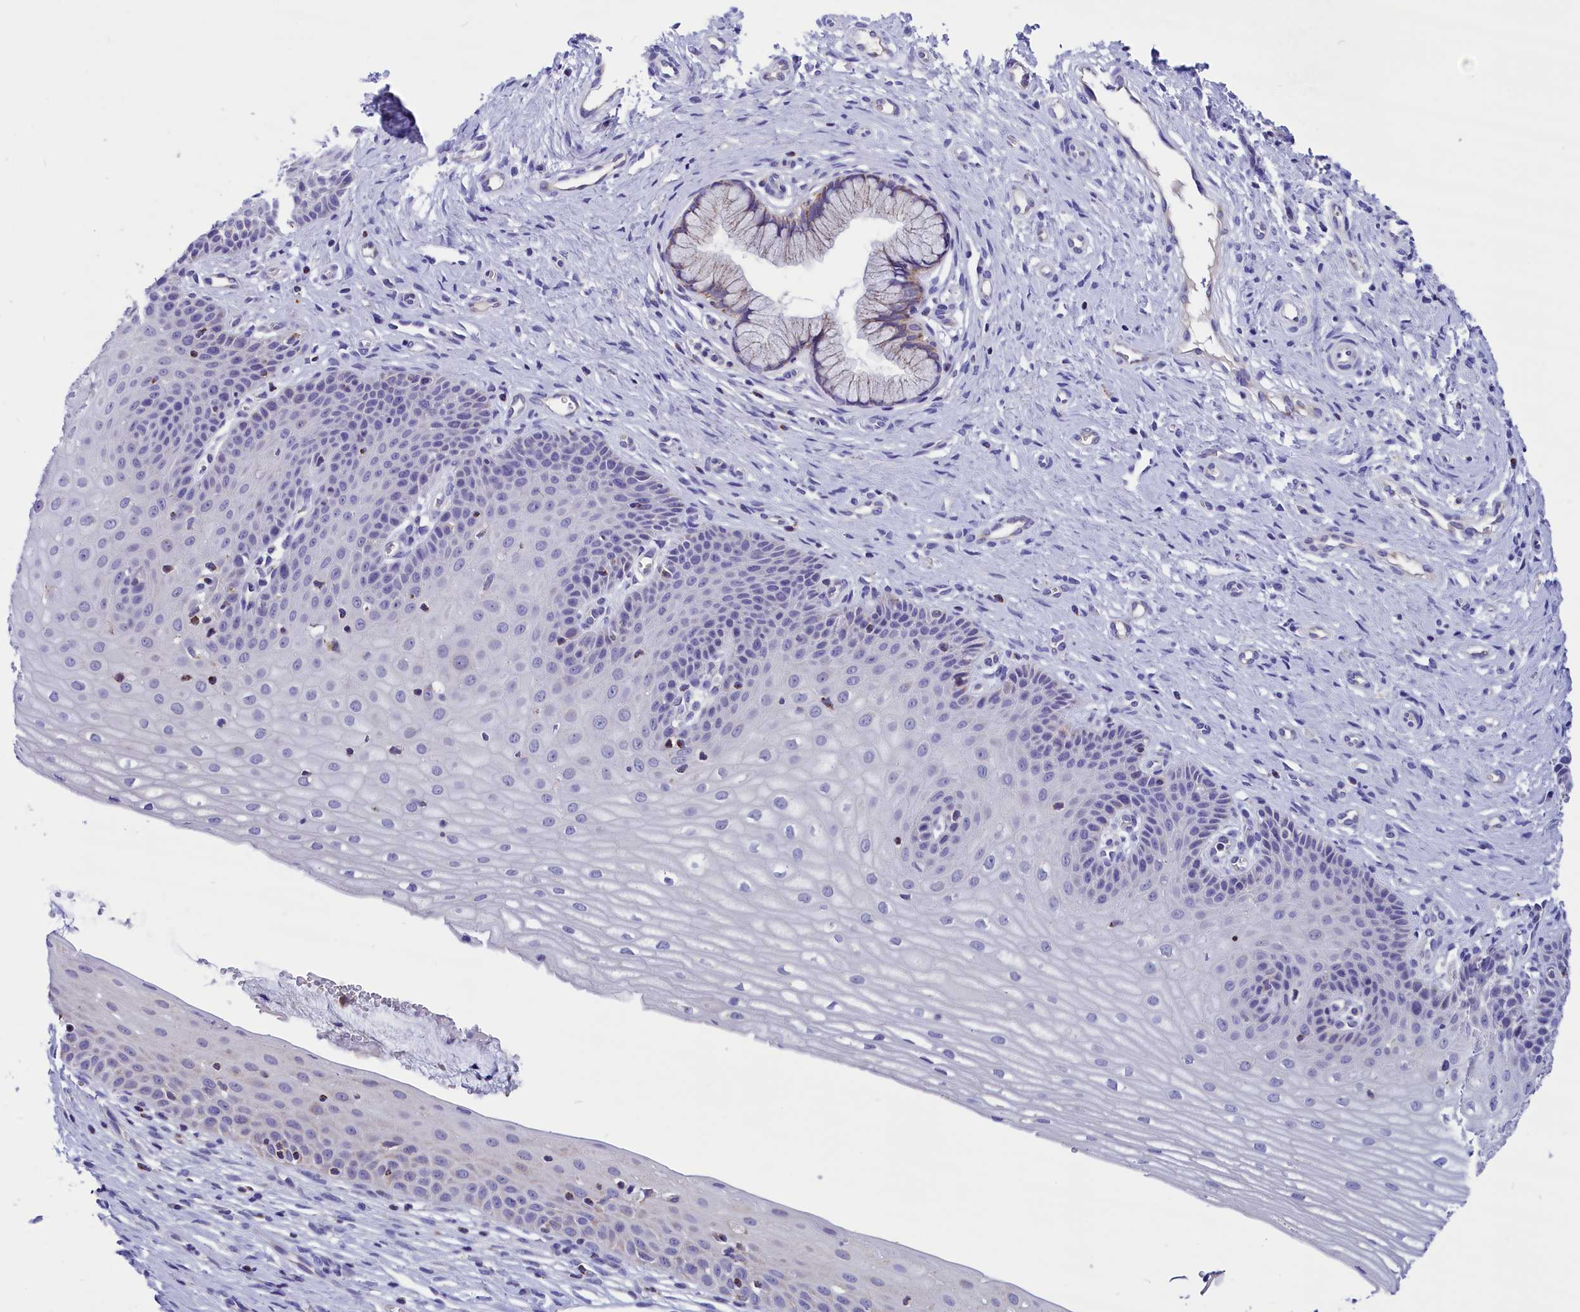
{"staining": {"intensity": "weak", "quantity": "<25%", "location": "cytoplasmic/membranous"}, "tissue": "cervix", "cell_type": "Glandular cells", "image_type": "normal", "snomed": [{"axis": "morphology", "description": "Normal tissue, NOS"}, {"axis": "topography", "description": "Cervix"}], "caption": "The IHC image has no significant expression in glandular cells of cervix. (DAB immunohistochemistry, high magnification).", "gene": "ABAT", "patient": {"sex": "female", "age": 36}}